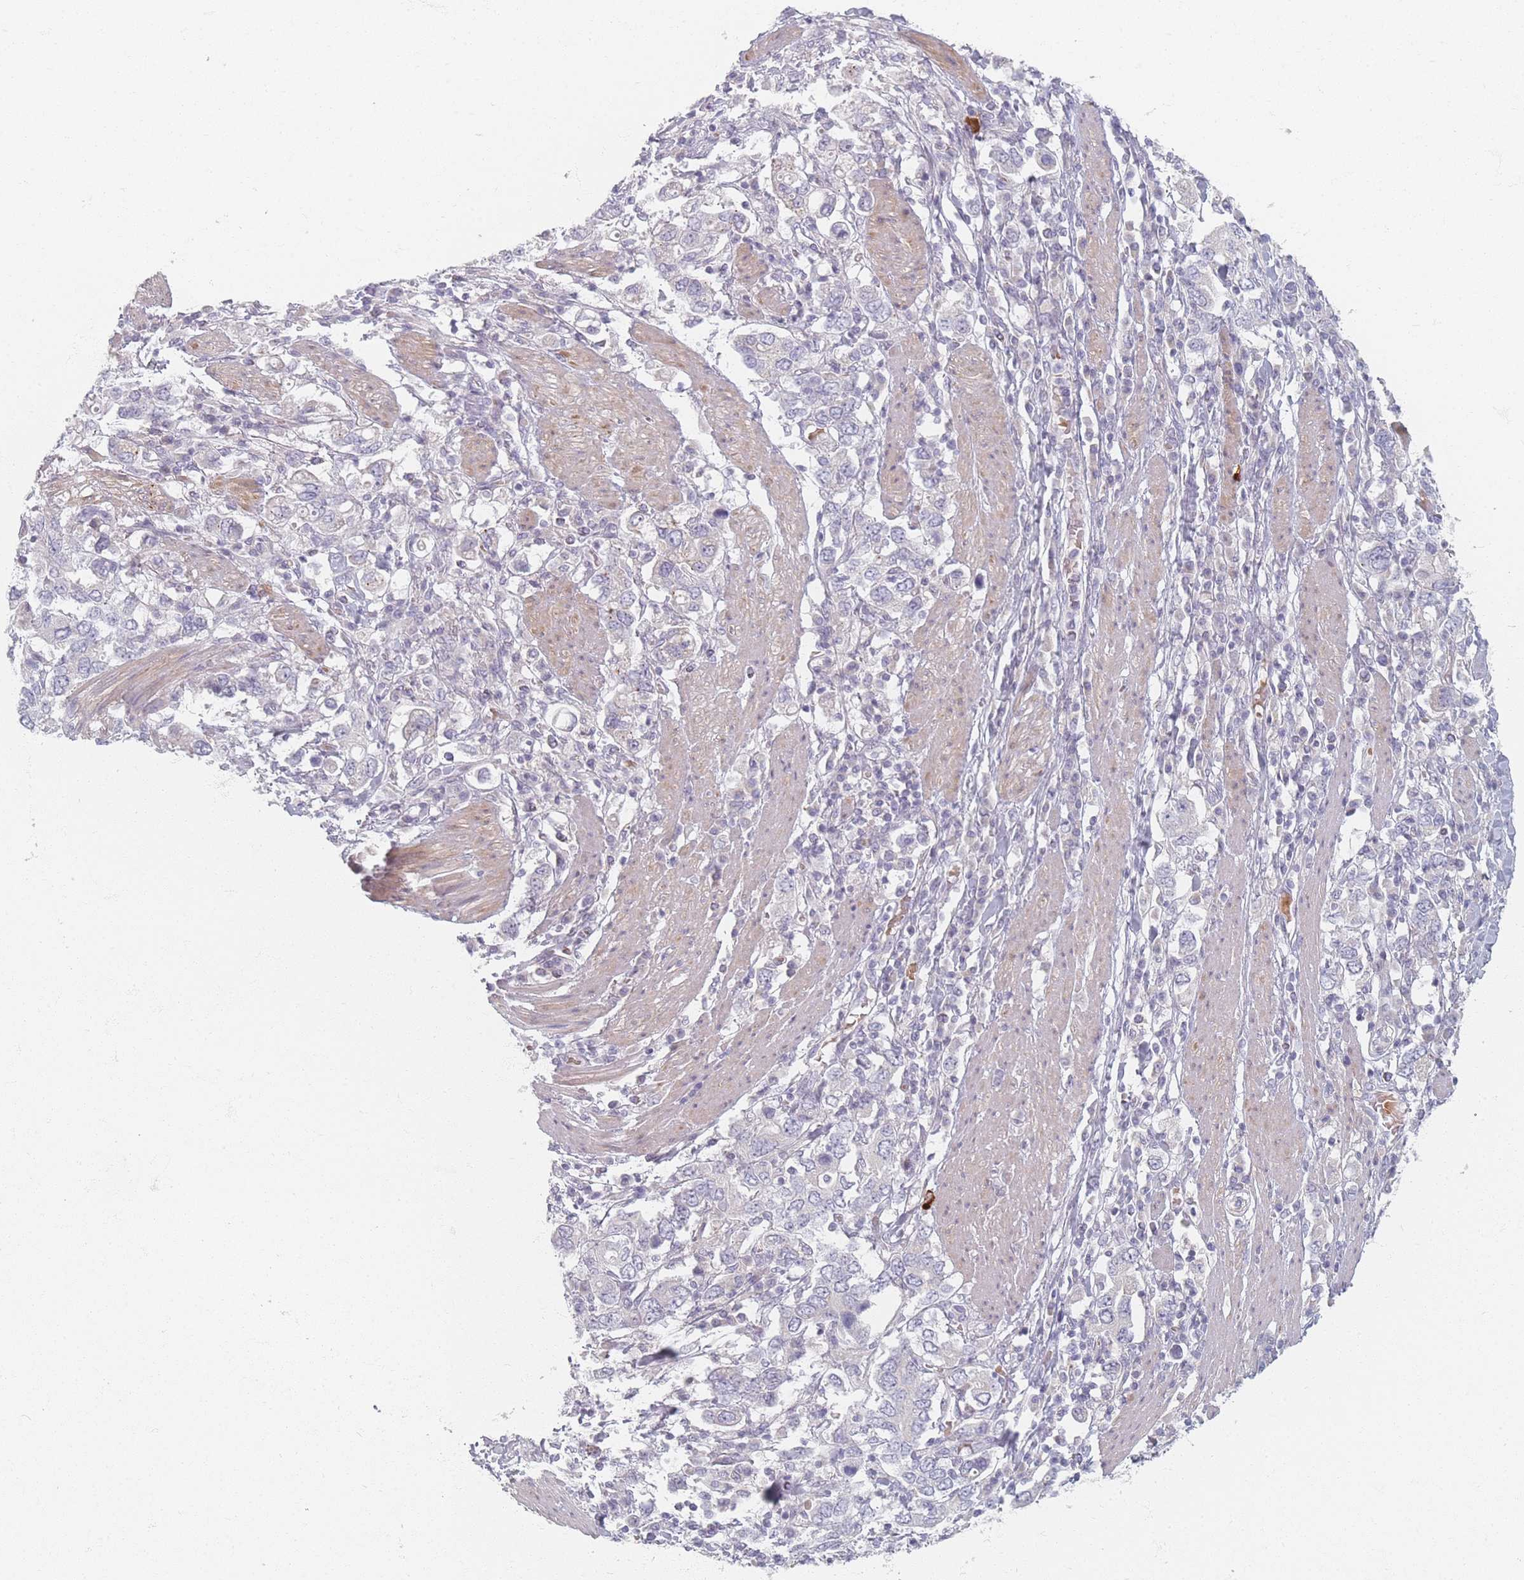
{"staining": {"intensity": "negative", "quantity": "none", "location": "none"}, "tissue": "stomach cancer", "cell_type": "Tumor cells", "image_type": "cancer", "snomed": [{"axis": "morphology", "description": "Adenocarcinoma, NOS"}, {"axis": "topography", "description": "Stomach, upper"}, {"axis": "topography", "description": "Stomach"}], "caption": "Immunohistochemical staining of stomach cancer reveals no significant positivity in tumor cells.", "gene": "TMOD1", "patient": {"sex": "male", "age": 62}}